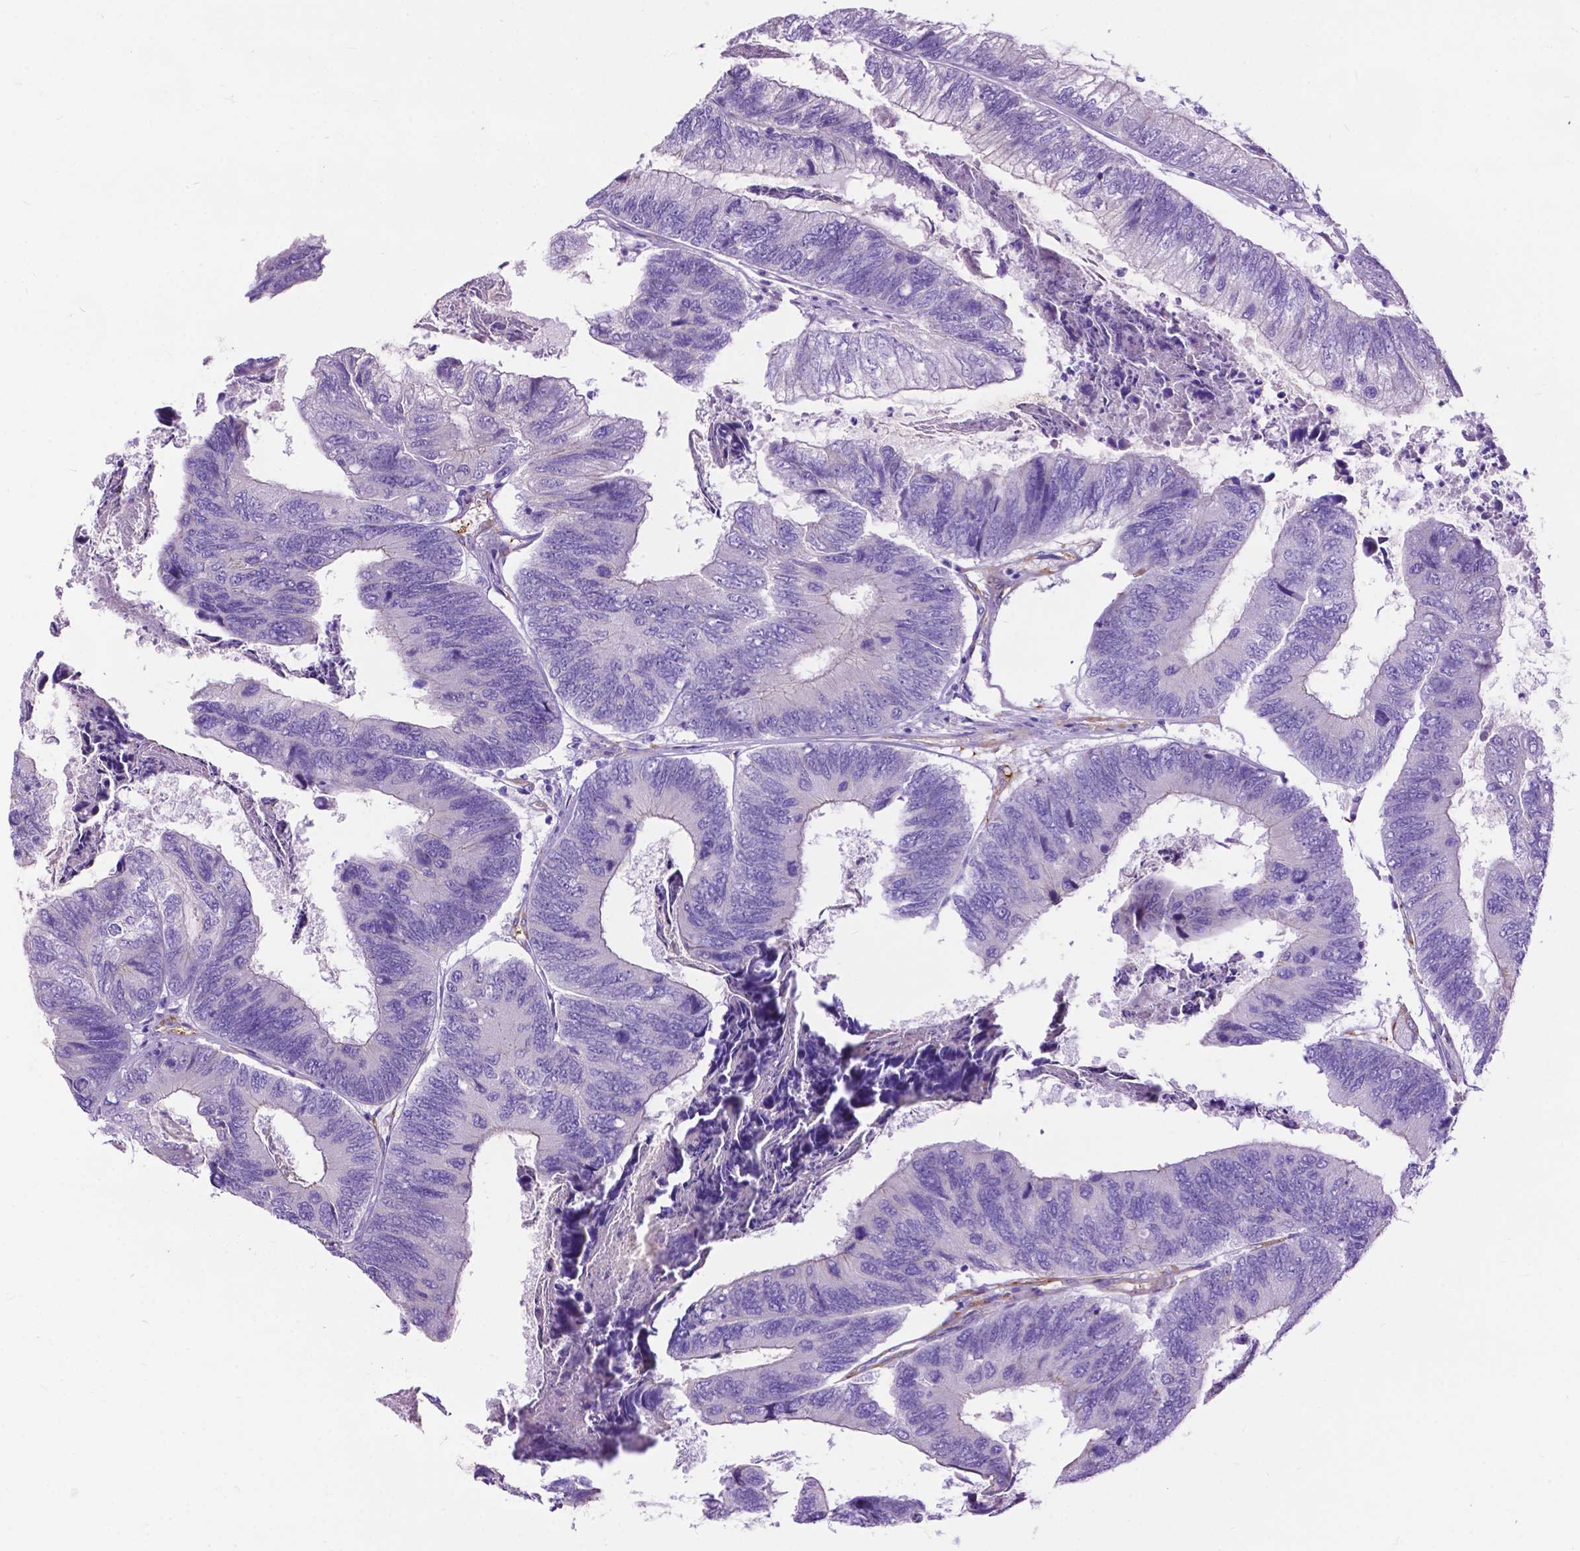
{"staining": {"intensity": "negative", "quantity": "none", "location": "none"}, "tissue": "colorectal cancer", "cell_type": "Tumor cells", "image_type": "cancer", "snomed": [{"axis": "morphology", "description": "Adenocarcinoma, NOS"}, {"axis": "topography", "description": "Colon"}], "caption": "Protein analysis of colorectal adenocarcinoma shows no significant positivity in tumor cells.", "gene": "PCDHA12", "patient": {"sex": "female", "age": 67}}